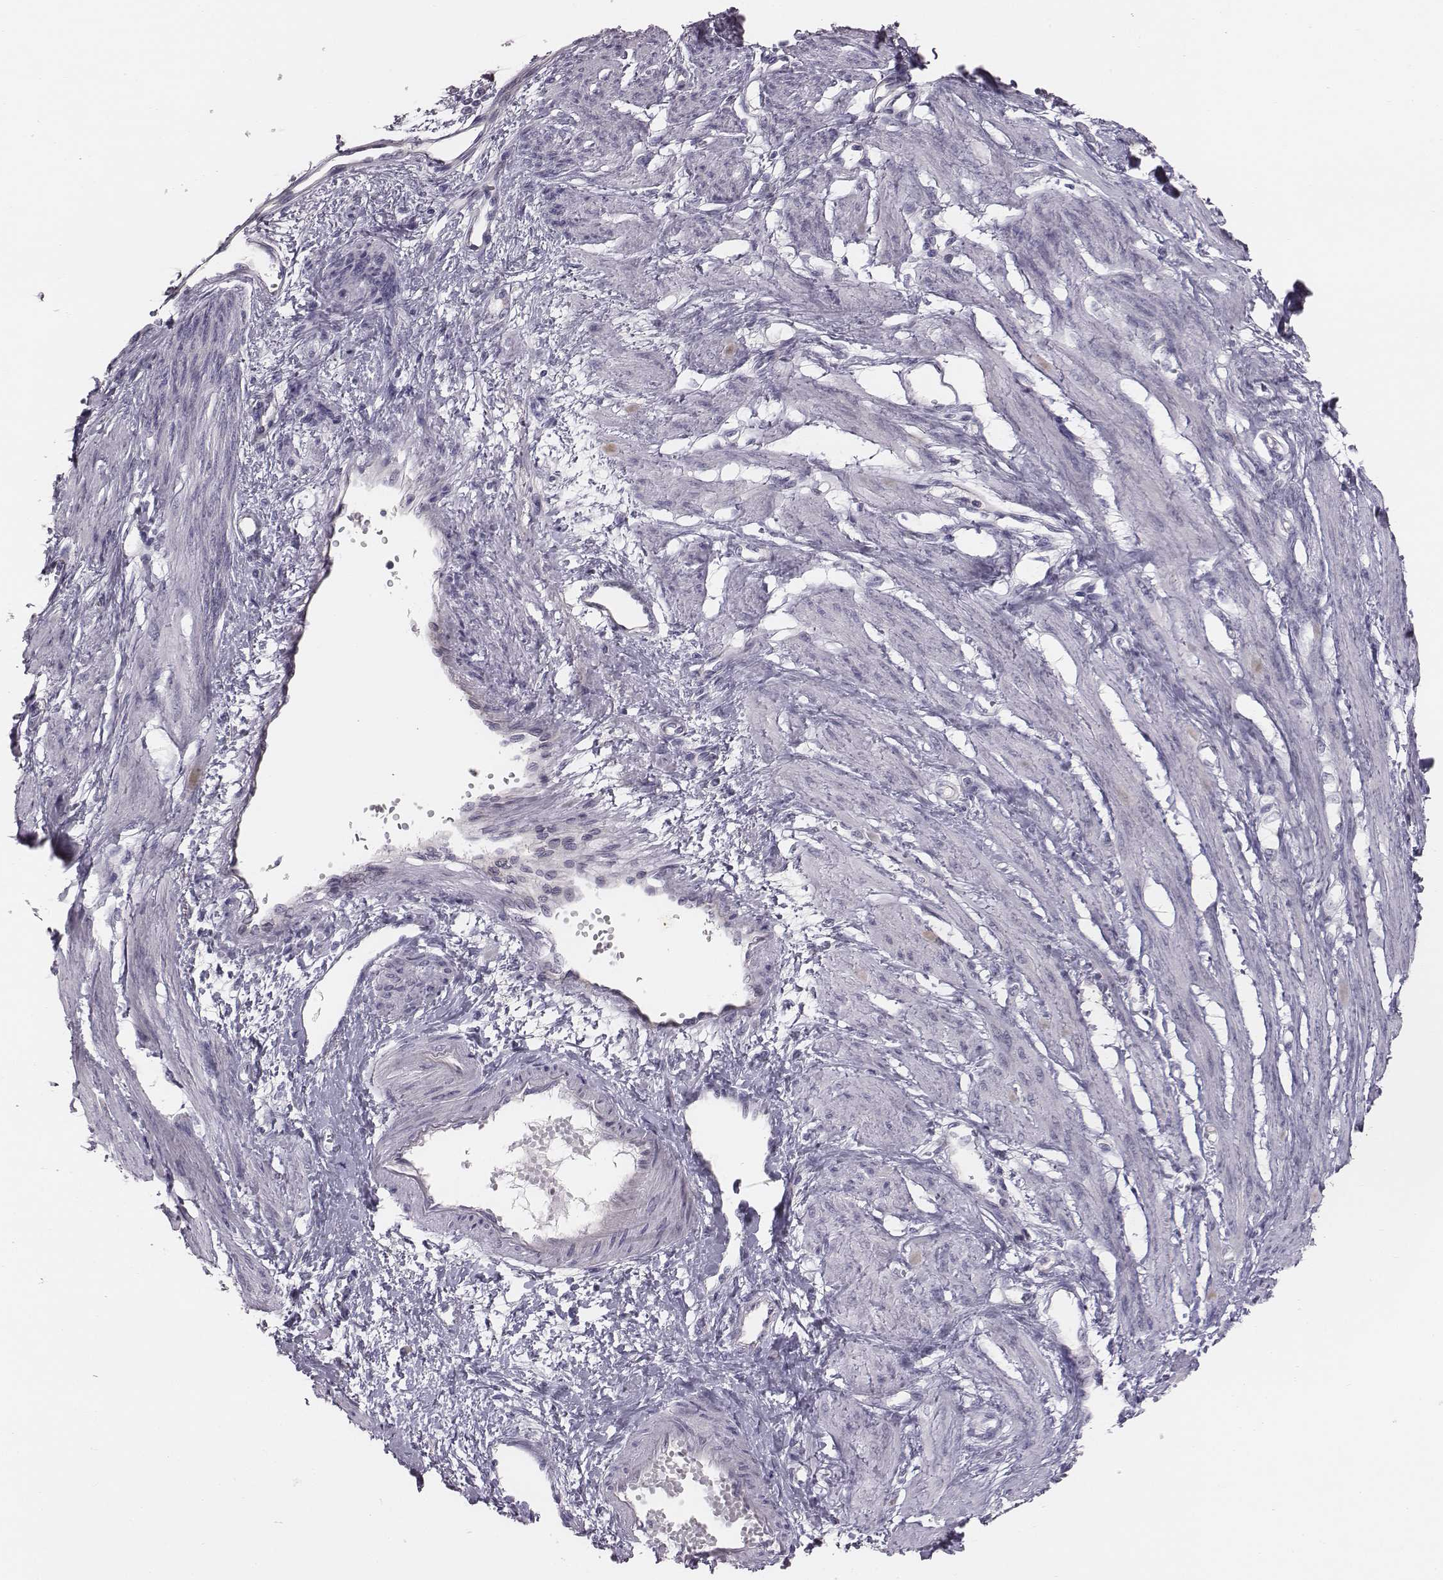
{"staining": {"intensity": "negative", "quantity": "none", "location": "none"}, "tissue": "smooth muscle", "cell_type": "Smooth muscle cells", "image_type": "normal", "snomed": [{"axis": "morphology", "description": "Normal tissue, NOS"}, {"axis": "topography", "description": "Smooth muscle"}, {"axis": "topography", "description": "Uterus"}], "caption": "Smooth muscle cells show no significant staining in unremarkable smooth muscle.", "gene": "CACNG4", "patient": {"sex": "female", "age": 39}}